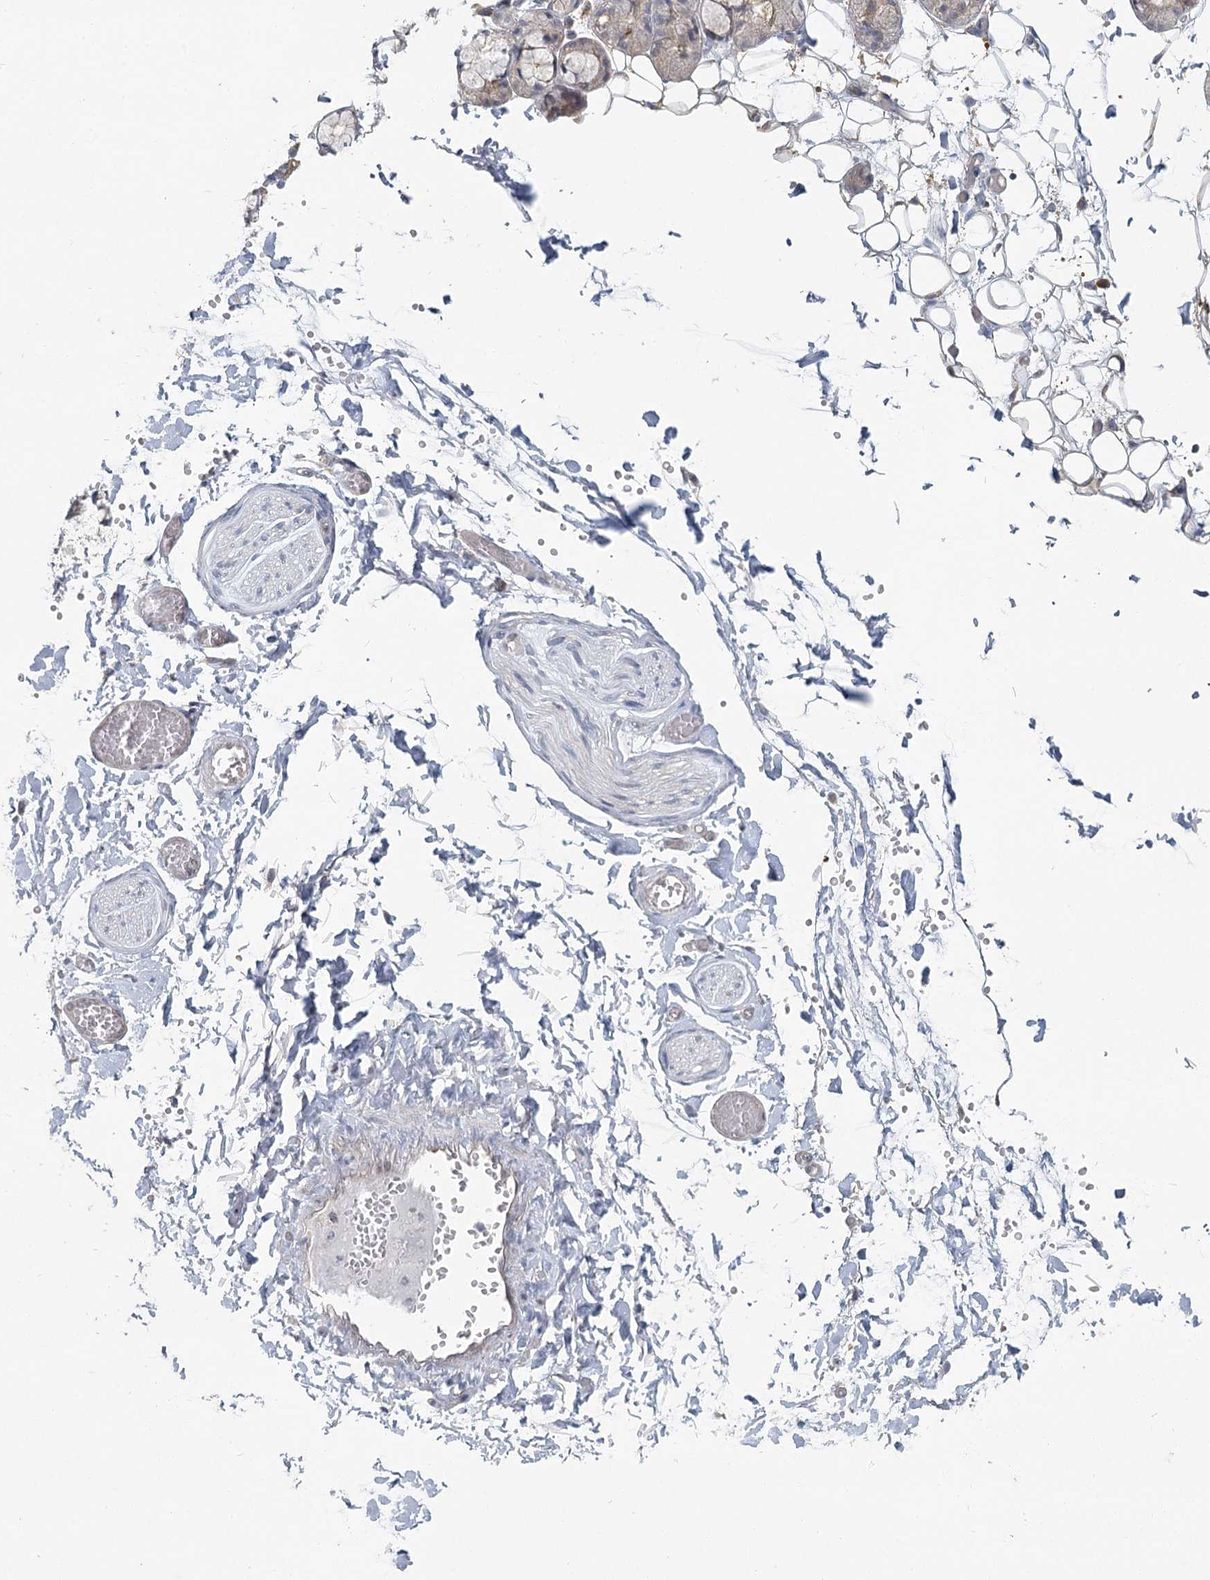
{"staining": {"intensity": "weak", "quantity": "<25%", "location": "cytoplasmic/membranous"}, "tissue": "salivary gland", "cell_type": "Glandular cells", "image_type": "normal", "snomed": [{"axis": "morphology", "description": "Normal tissue, NOS"}, {"axis": "topography", "description": "Salivary gland"}], "caption": "Immunohistochemical staining of benign salivary gland demonstrates no significant staining in glandular cells. The staining is performed using DAB (3,3'-diaminobenzidine) brown chromogen with nuclei counter-stained in using hematoxylin.", "gene": "THNSL1", "patient": {"sex": "male", "age": 63}}